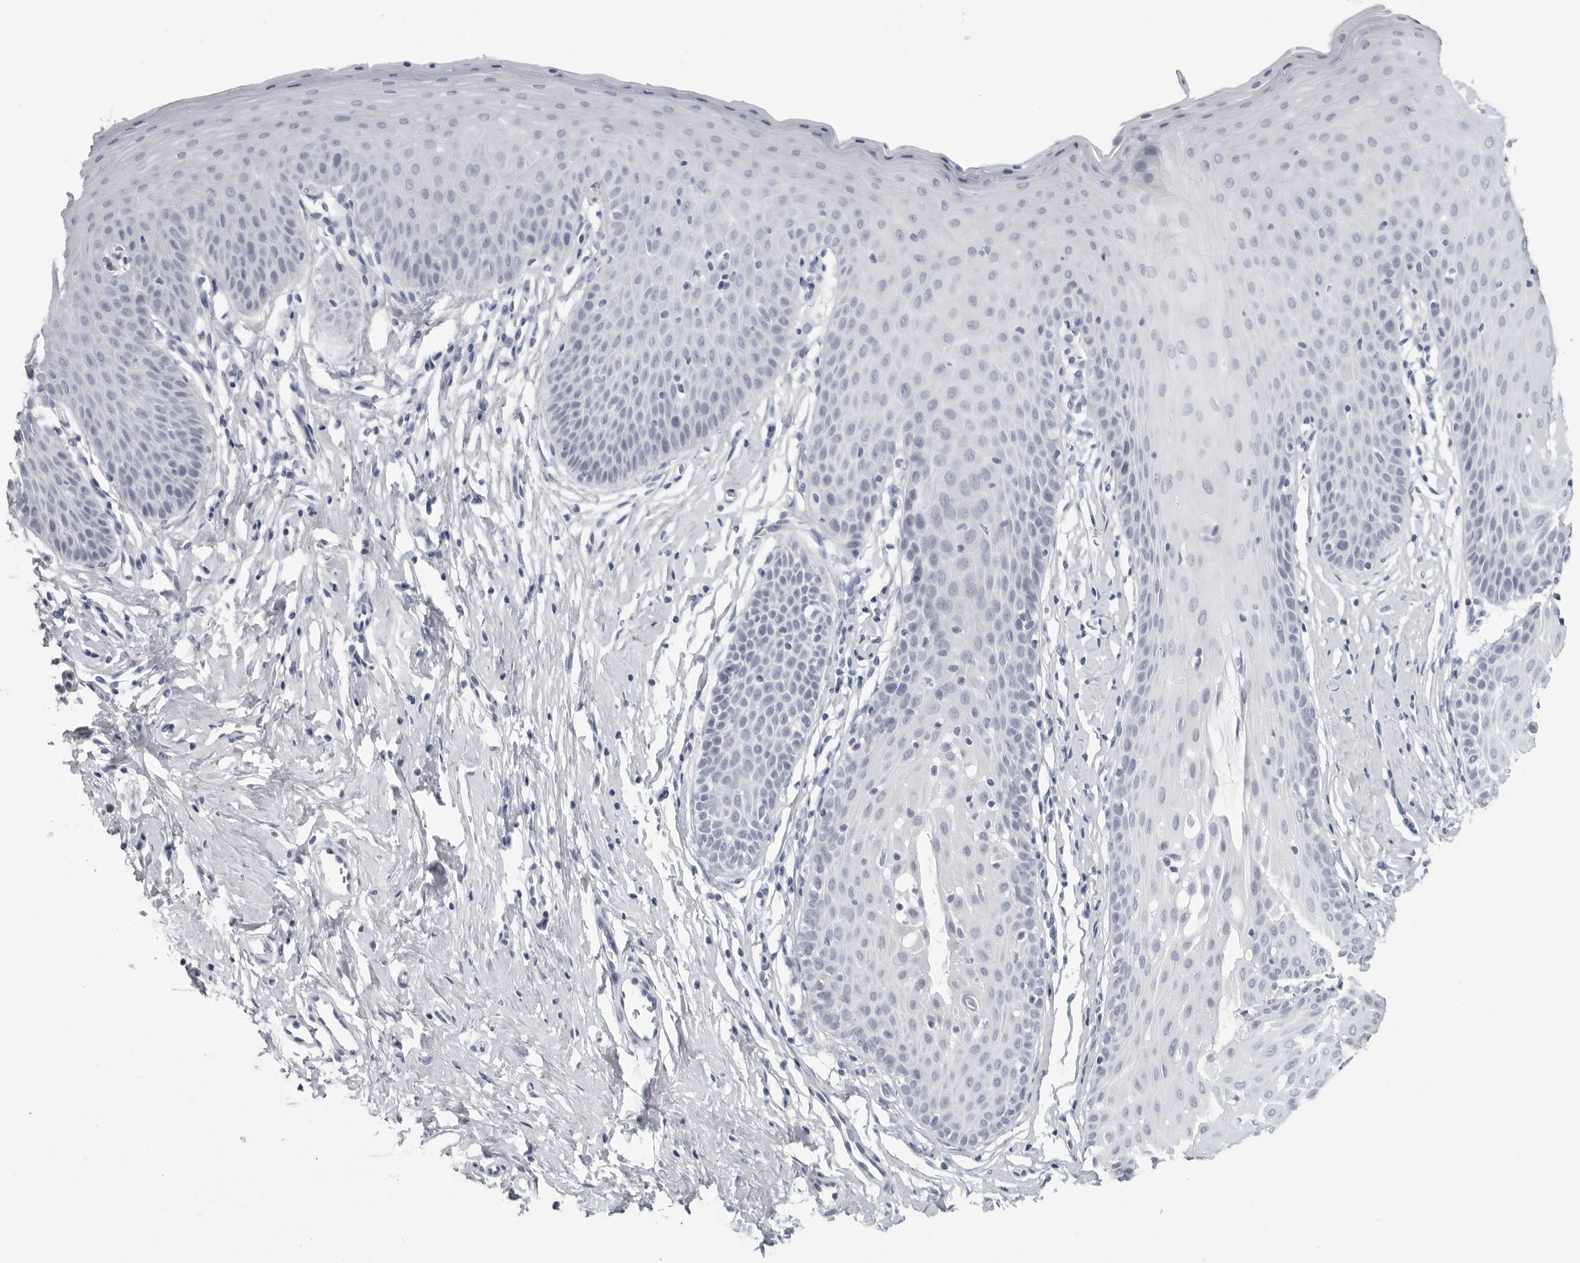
{"staining": {"intensity": "negative", "quantity": "none", "location": "none"}, "tissue": "cervix", "cell_type": "Glandular cells", "image_type": "normal", "snomed": [{"axis": "morphology", "description": "Normal tissue, NOS"}, {"axis": "topography", "description": "Cervix"}], "caption": "Immunohistochemistry (IHC) histopathology image of normal cervix stained for a protein (brown), which displays no staining in glandular cells.", "gene": "PGA3", "patient": {"sex": "female", "age": 36}}